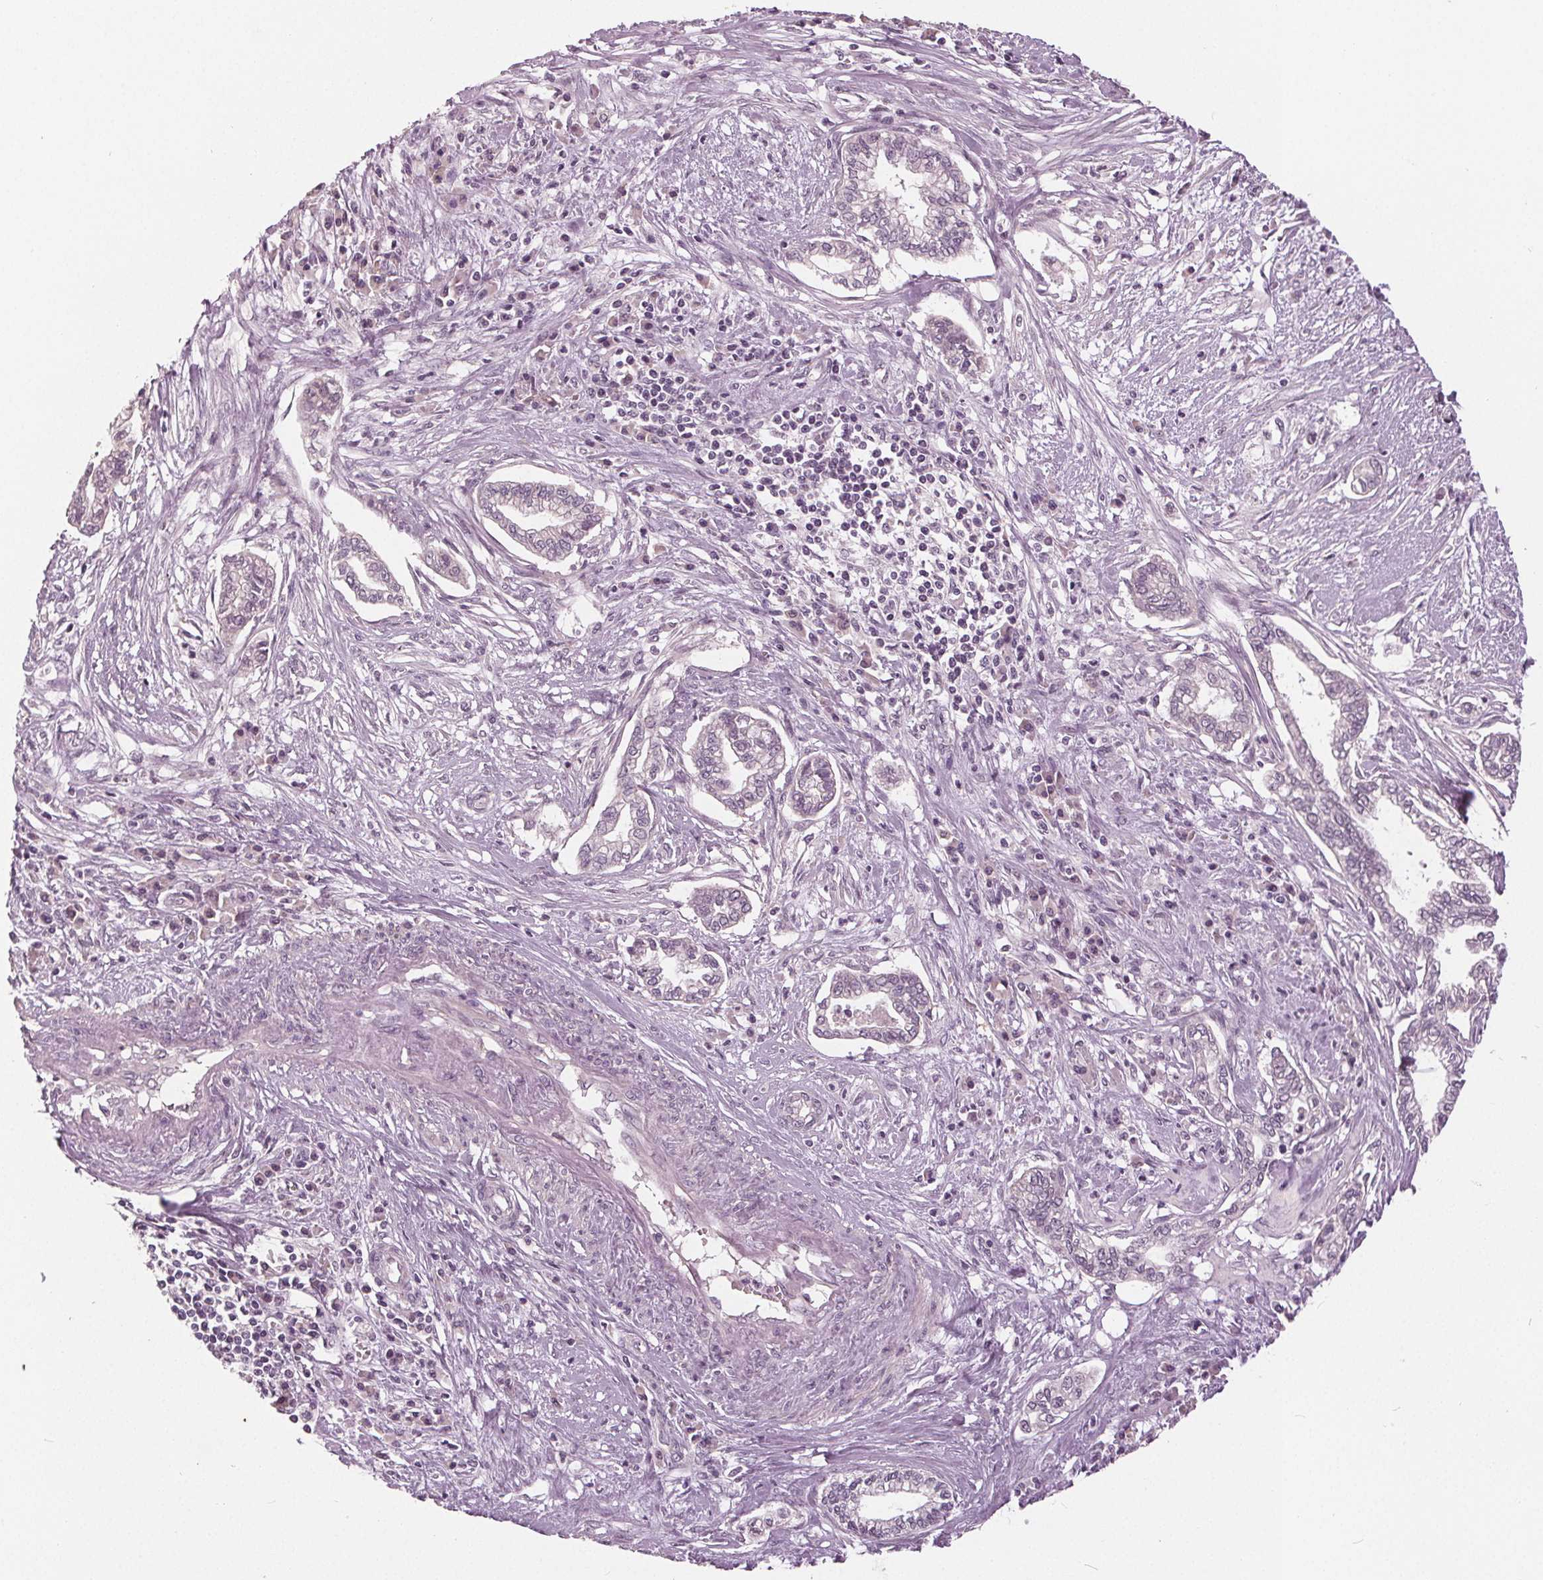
{"staining": {"intensity": "negative", "quantity": "none", "location": "none"}, "tissue": "cervical cancer", "cell_type": "Tumor cells", "image_type": "cancer", "snomed": [{"axis": "morphology", "description": "Adenocarcinoma, NOS"}, {"axis": "topography", "description": "Cervix"}], "caption": "Tumor cells are negative for protein expression in human cervical adenocarcinoma.", "gene": "KLK13", "patient": {"sex": "female", "age": 62}}